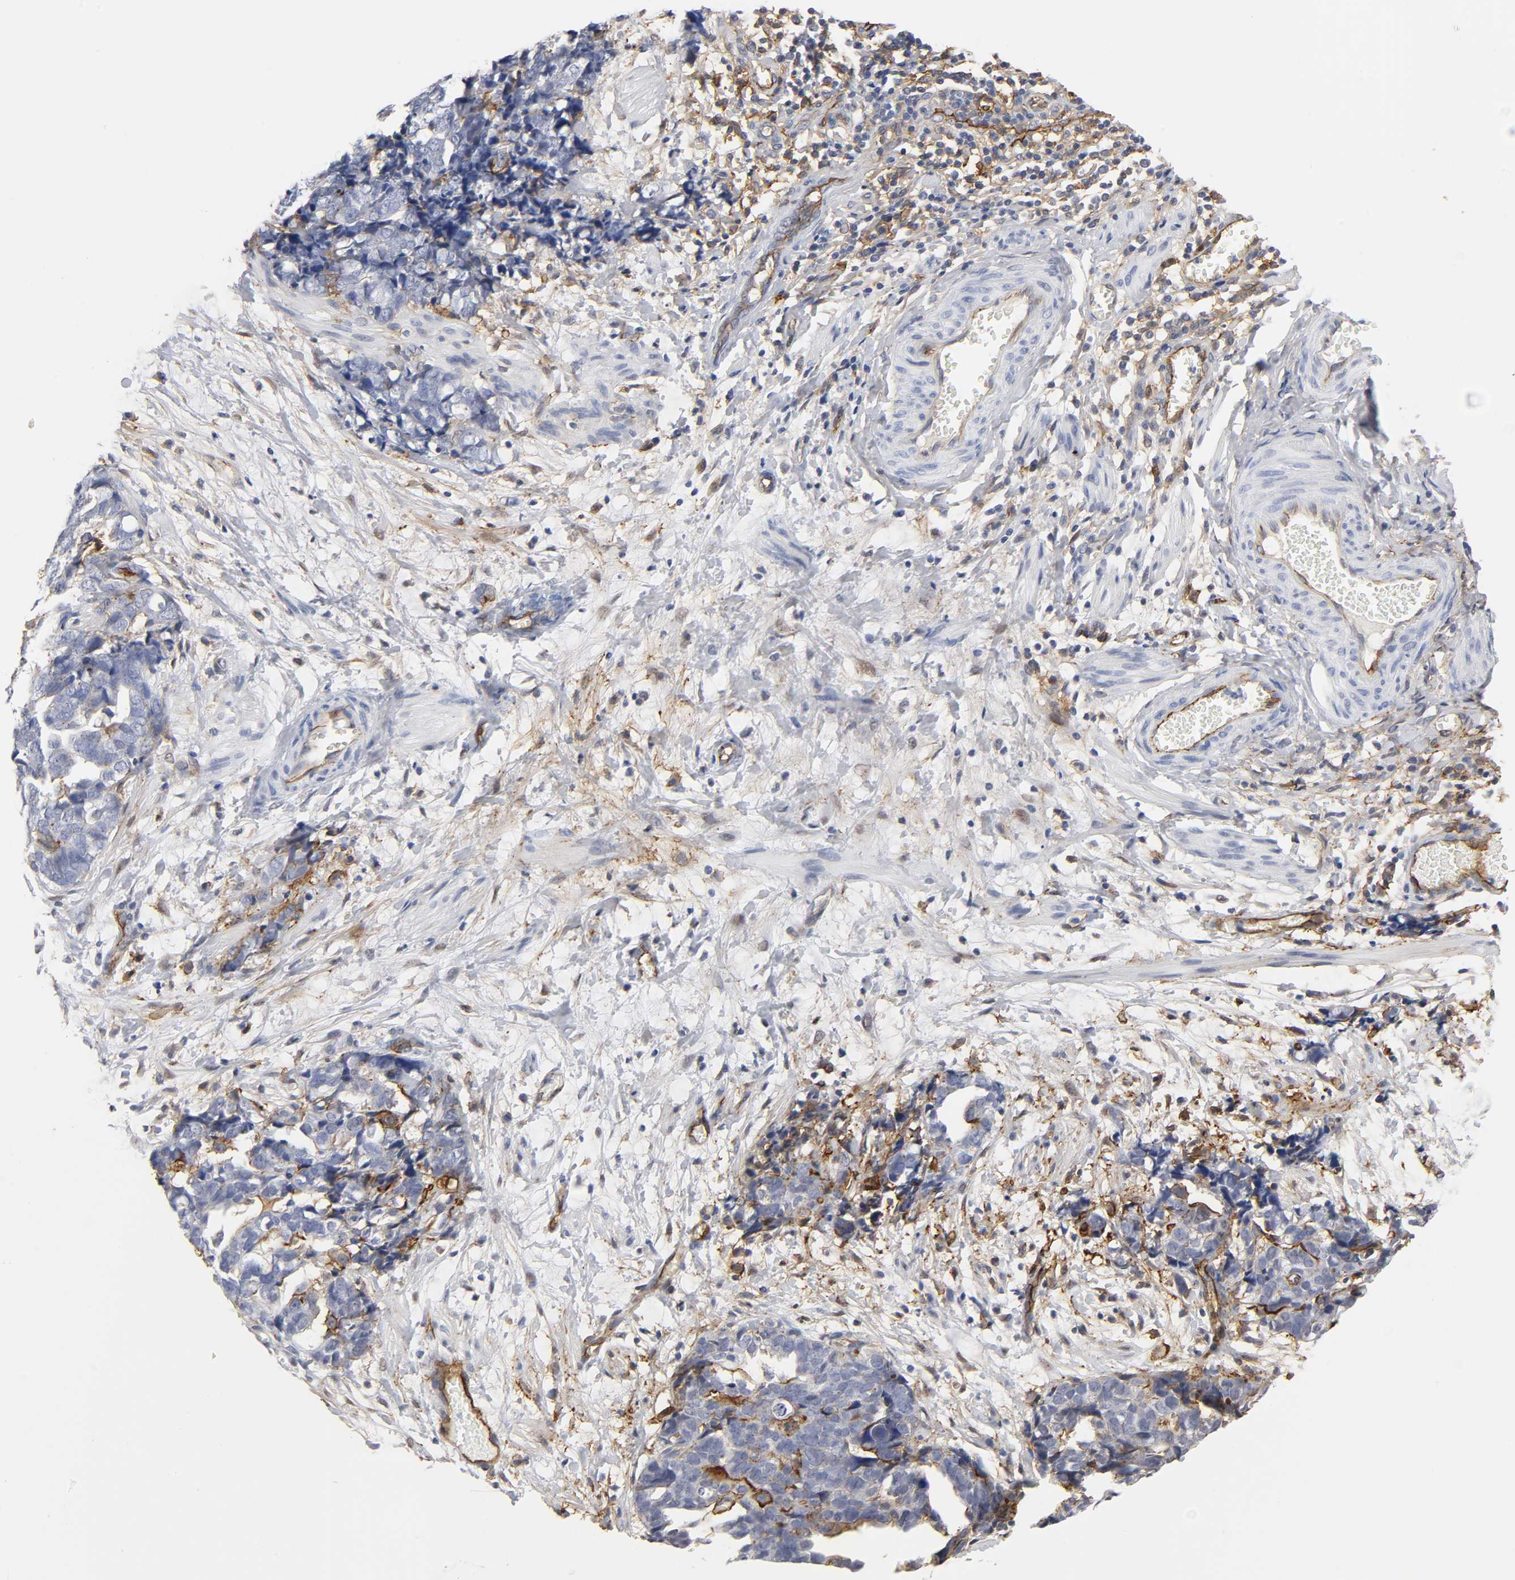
{"staining": {"intensity": "strong", "quantity": "<25%", "location": "cytoplasmic/membranous"}, "tissue": "ovarian cancer", "cell_type": "Tumor cells", "image_type": "cancer", "snomed": [{"axis": "morphology", "description": "Normal tissue, NOS"}, {"axis": "morphology", "description": "Cystadenocarcinoma, serous, NOS"}, {"axis": "topography", "description": "Fallopian tube"}, {"axis": "topography", "description": "Ovary"}], "caption": "An immunohistochemistry (IHC) image of neoplastic tissue is shown. Protein staining in brown labels strong cytoplasmic/membranous positivity in ovarian cancer within tumor cells.", "gene": "ICAM1", "patient": {"sex": "female", "age": 56}}